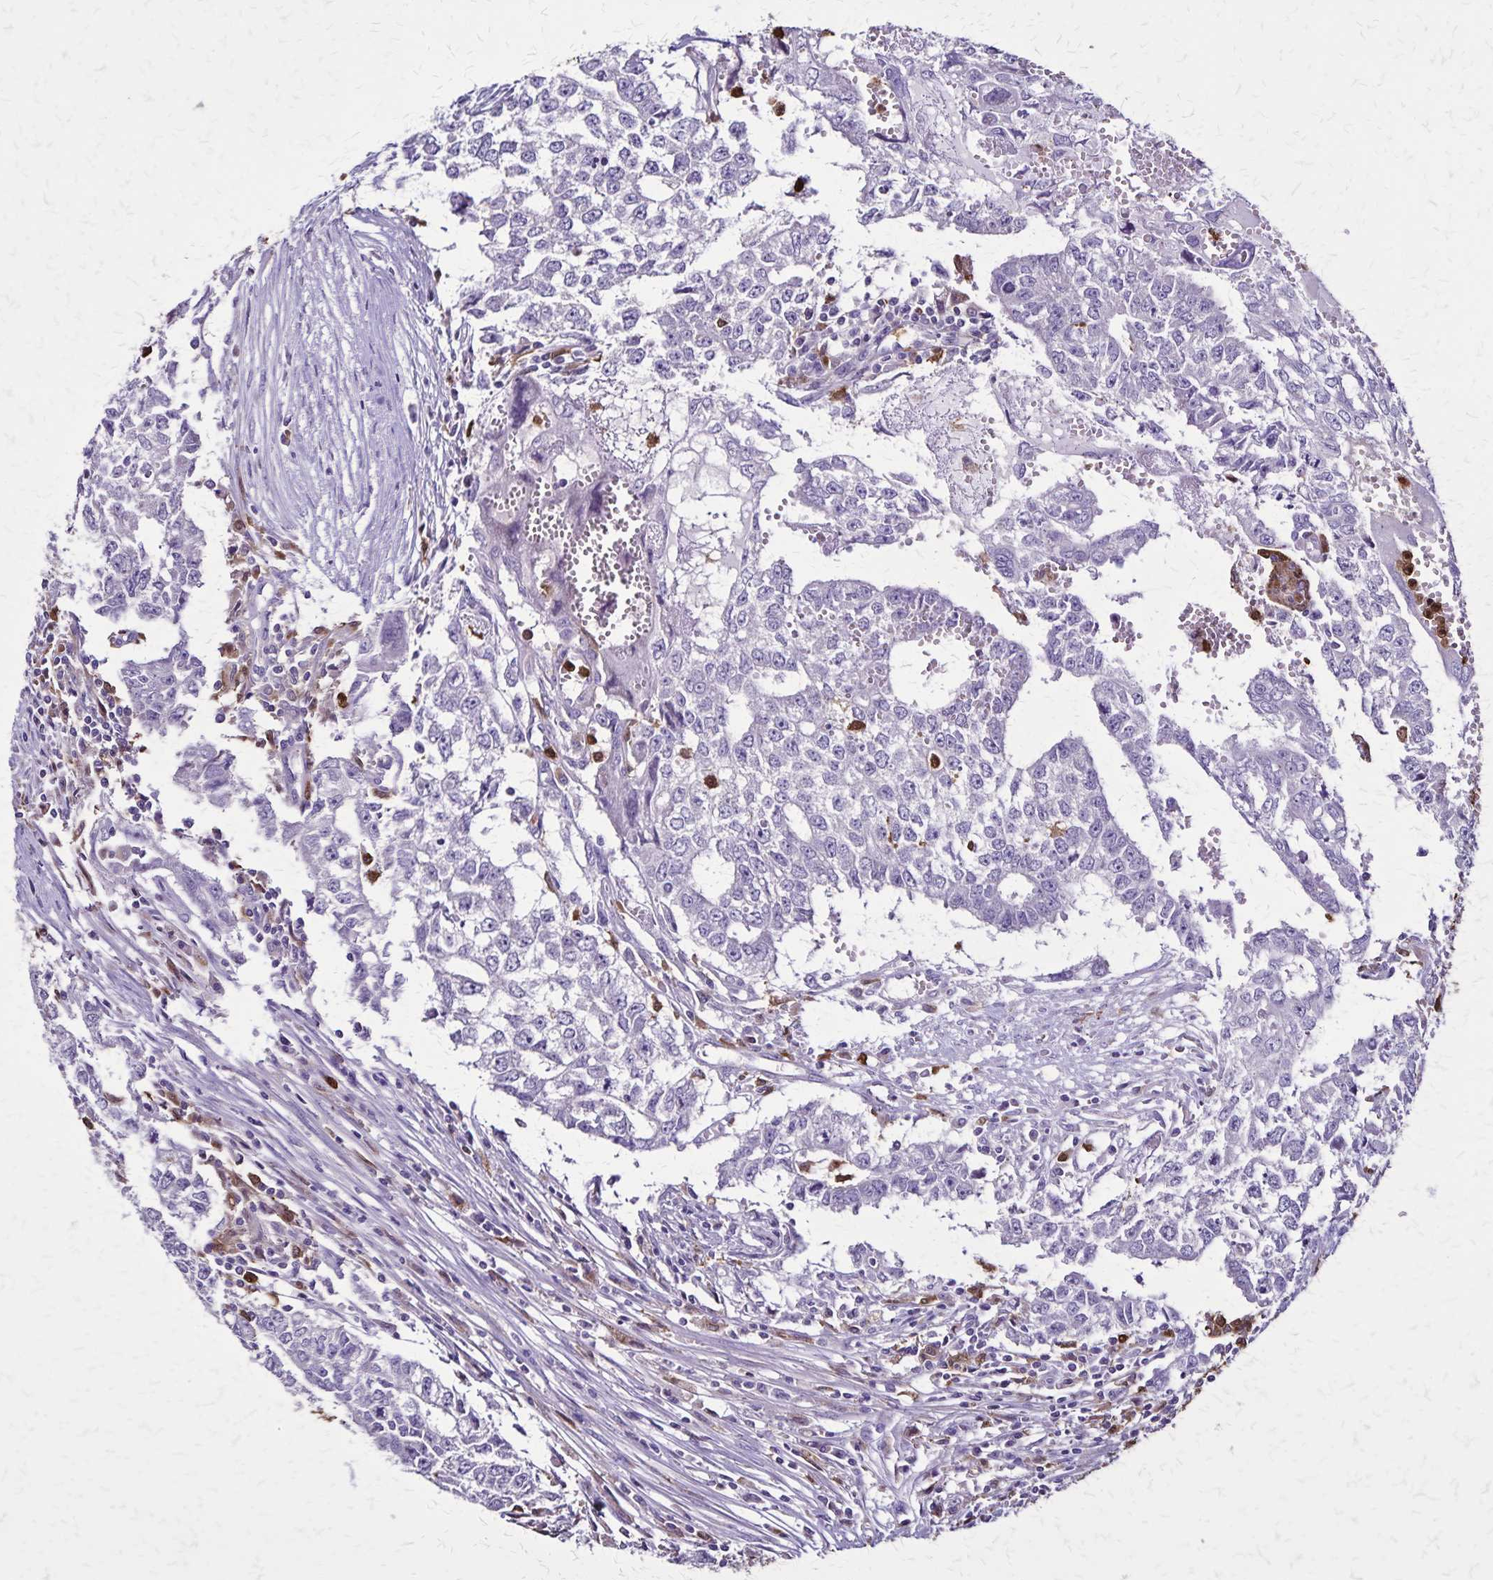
{"staining": {"intensity": "negative", "quantity": "none", "location": "none"}, "tissue": "testis cancer", "cell_type": "Tumor cells", "image_type": "cancer", "snomed": [{"axis": "morphology", "description": "Carcinoma, Embryonal, NOS"}, {"axis": "morphology", "description": "Teratoma, malignant, NOS"}, {"axis": "topography", "description": "Testis"}], "caption": "A photomicrograph of testis cancer (embryonal carcinoma) stained for a protein reveals no brown staining in tumor cells.", "gene": "ULBP3", "patient": {"sex": "male", "age": 24}}